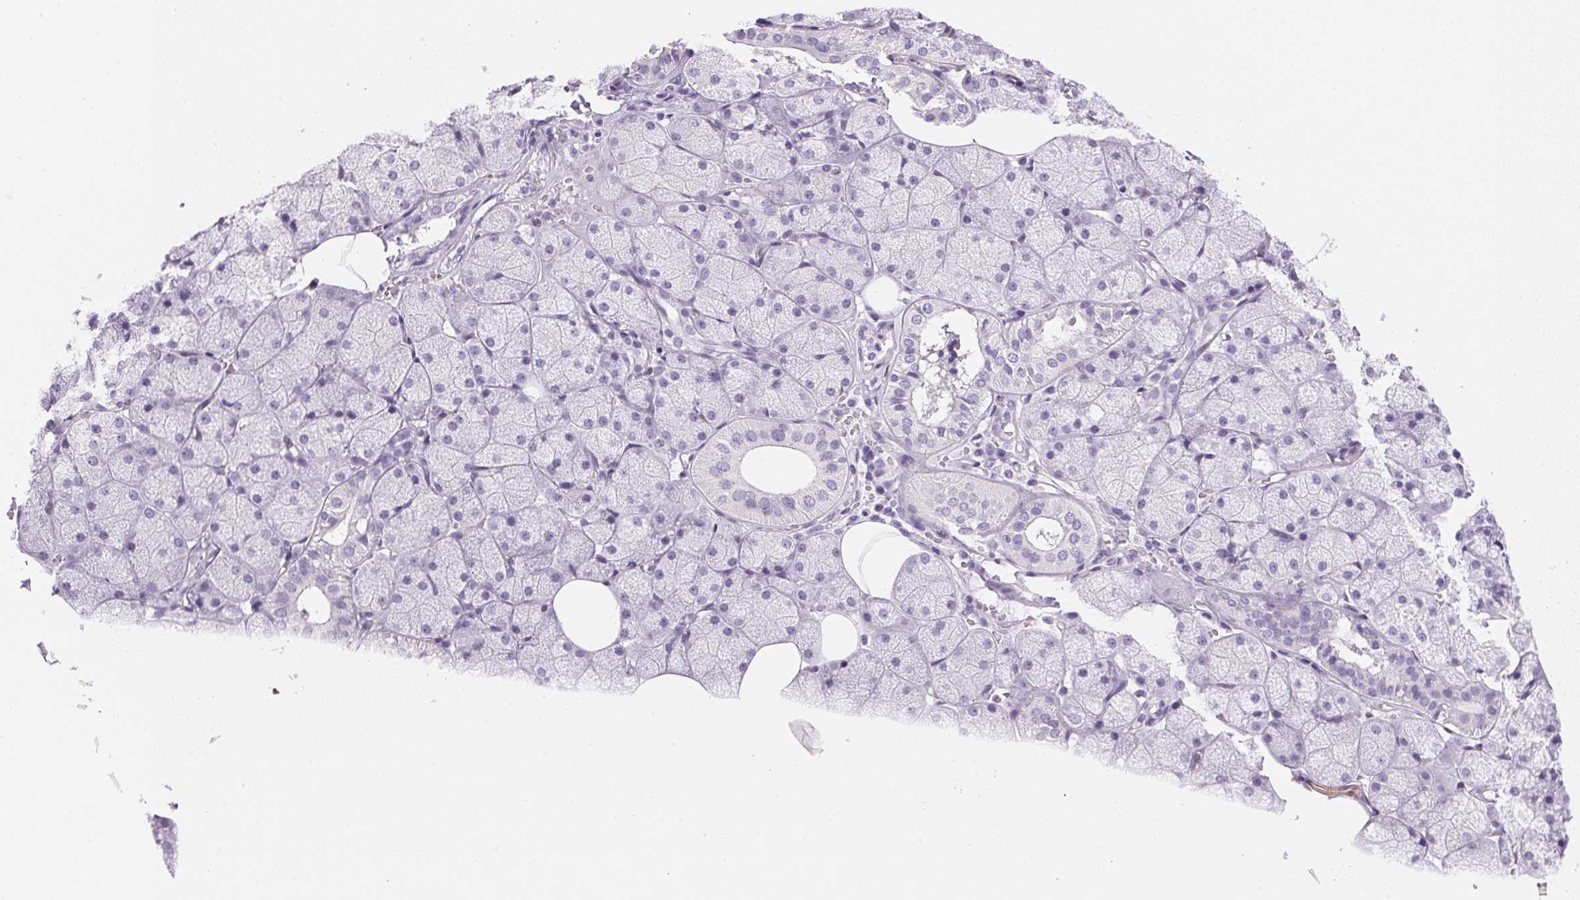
{"staining": {"intensity": "moderate", "quantity": "<25%", "location": "nuclear"}, "tissue": "salivary gland", "cell_type": "Glandular cells", "image_type": "normal", "snomed": [{"axis": "morphology", "description": "Normal tissue, NOS"}, {"axis": "topography", "description": "Salivary gland"}, {"axis": "topography", "description": "Peripheral nerve tissue"}], "caption": "The immunohistochemical stain highlights moderate nuclear positivity in glandular cells of unremarkable salivary gland. The protein is stained brown, and the nuclei are stained in blue (DAB (3,3'-diaminobenzidine) IHC with brightfield microscopy, high magnification).", "gene": "SMTN", "patient": {"sex": "male", "age": 38}}